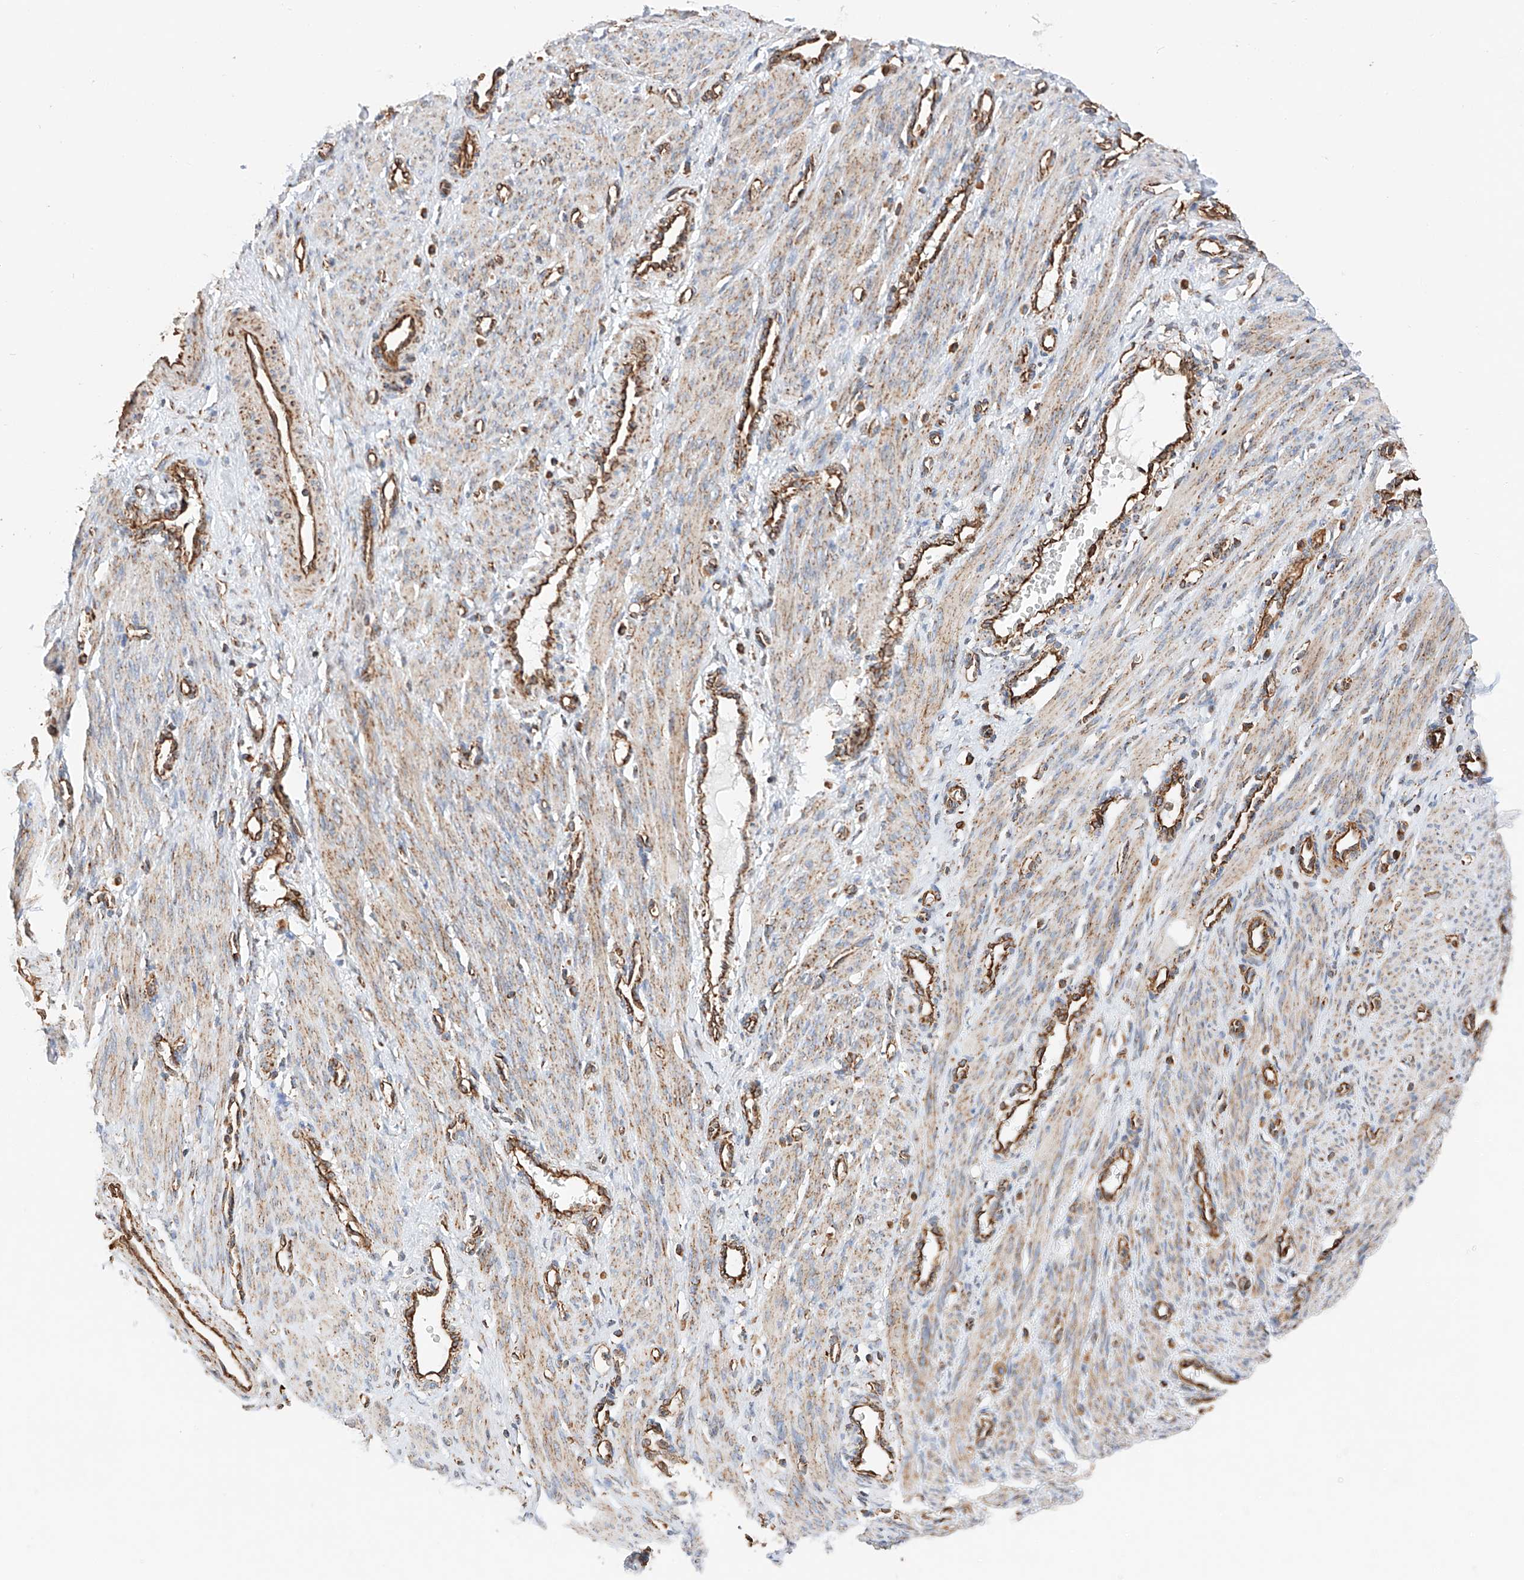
{"staining": {"intensity": "weak", "quantity": "25%-75%", "location": "cytoplasmic/membranous"}, "tissue": "smooth muscle", "cell_type": "Smooth muscle cells", "image_type": "normal", "snomed": [{"axis": "morphology", "description": "Normal tissue, NOS"}, {"axis": "topography", "description": "Endometrium"}], "caption": "Protein staining shows weak cytoplasmic/membranous staining in about 25%-75% of smooth muscle cells in normal smooth muscle.", "gene": "NDUFV3", "patient": {"sex": "female", "age": 33}}